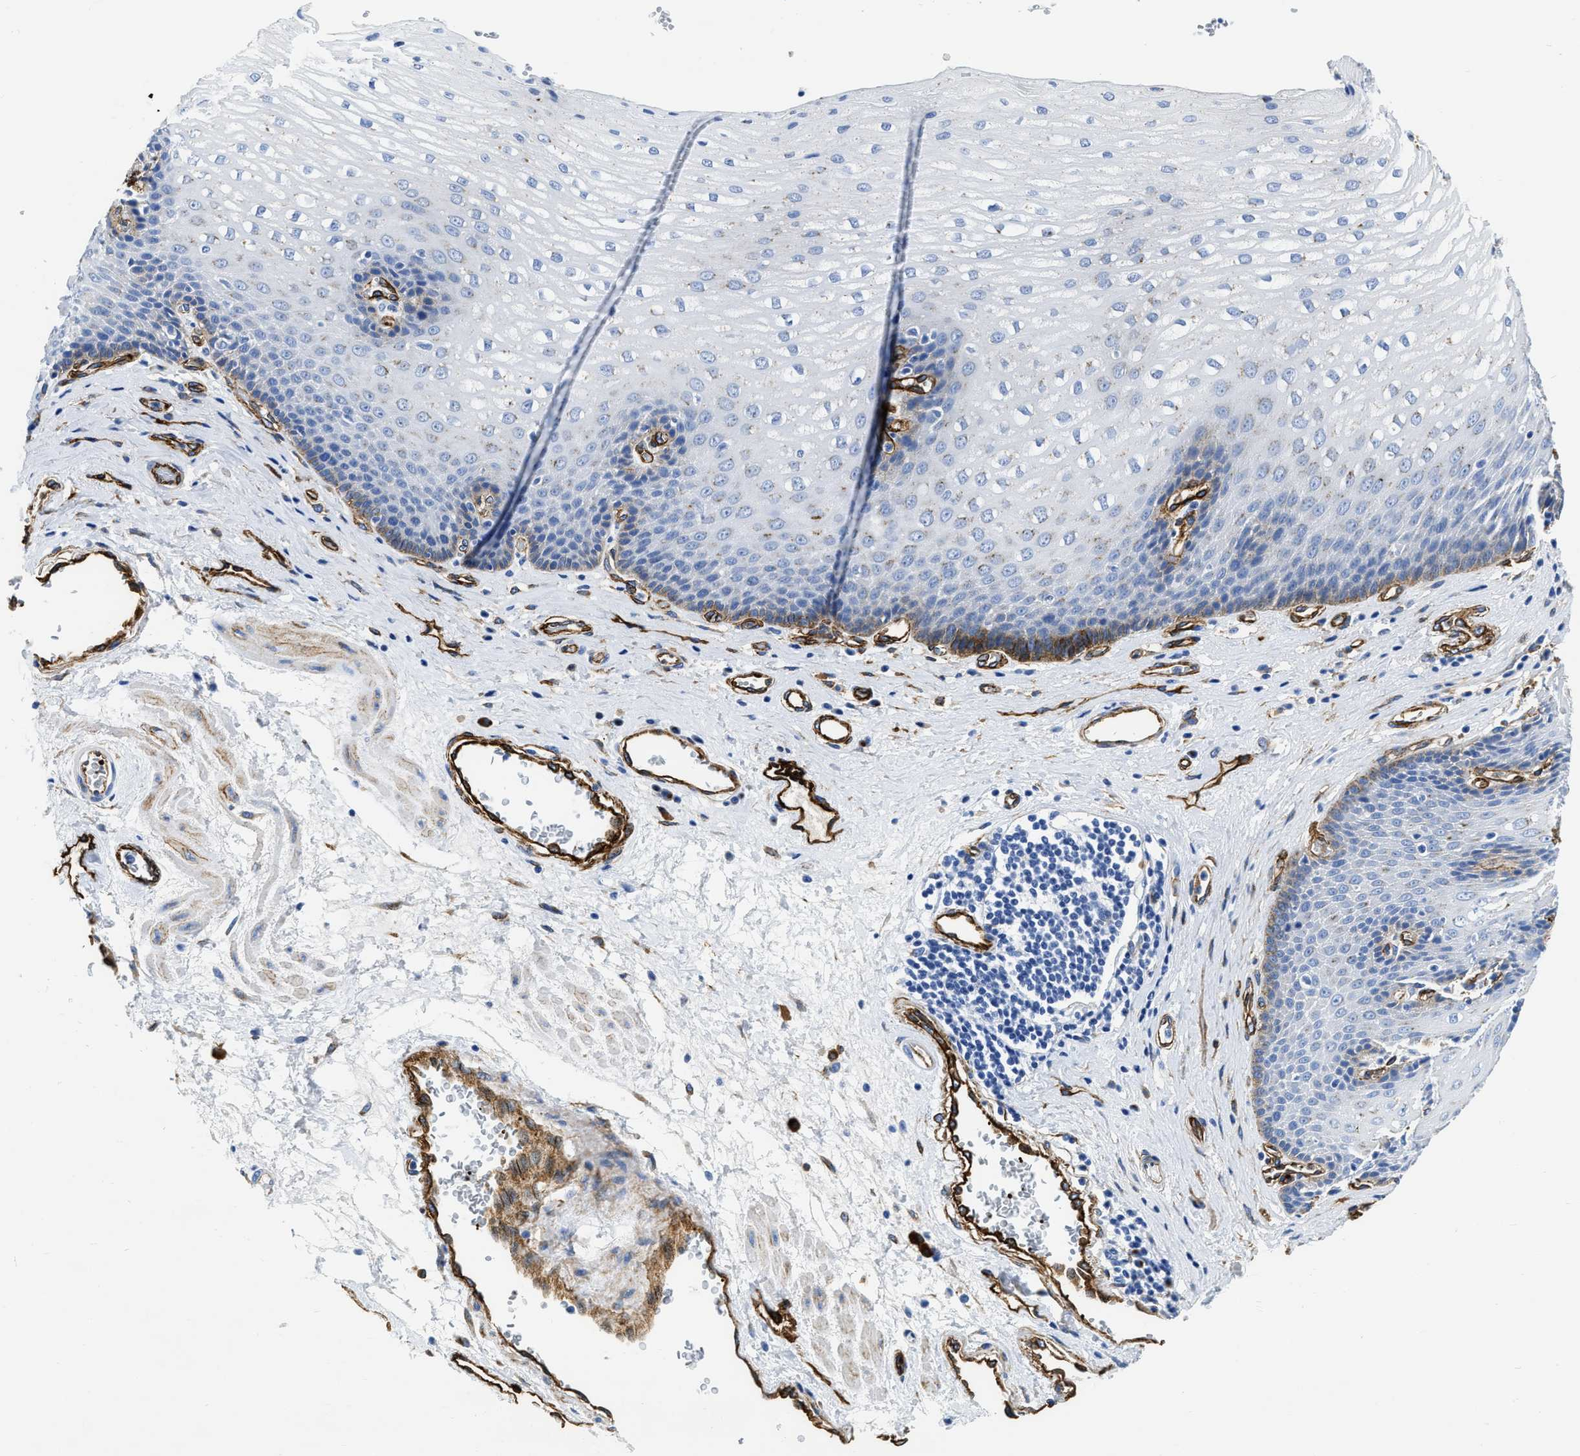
{"staining": {"intensity": "moderate", "quantity": "<25%", "location": "cytoplasmic/membranous"}, "tissue": "esophagus", "cell_type": "Squamous epithelial cells", "image_type": "normal", "snomed": [{"axis": "morphology", "description": "Normal tissue, NOS"}, {"axis": "topography", "description": "Esophagus"}], "caption": "Immunohistochemistry image of benign esophagus: esophagus stained using IHC reveals low levels of moderate protein expression localized specifically in the cytoplasmic/membranous of squamous epithelial cells, appearing as a cytoplasmic/membranous brown color.", "gene": "TVP23B", "patient": {"sex": "male", "age": 48}}